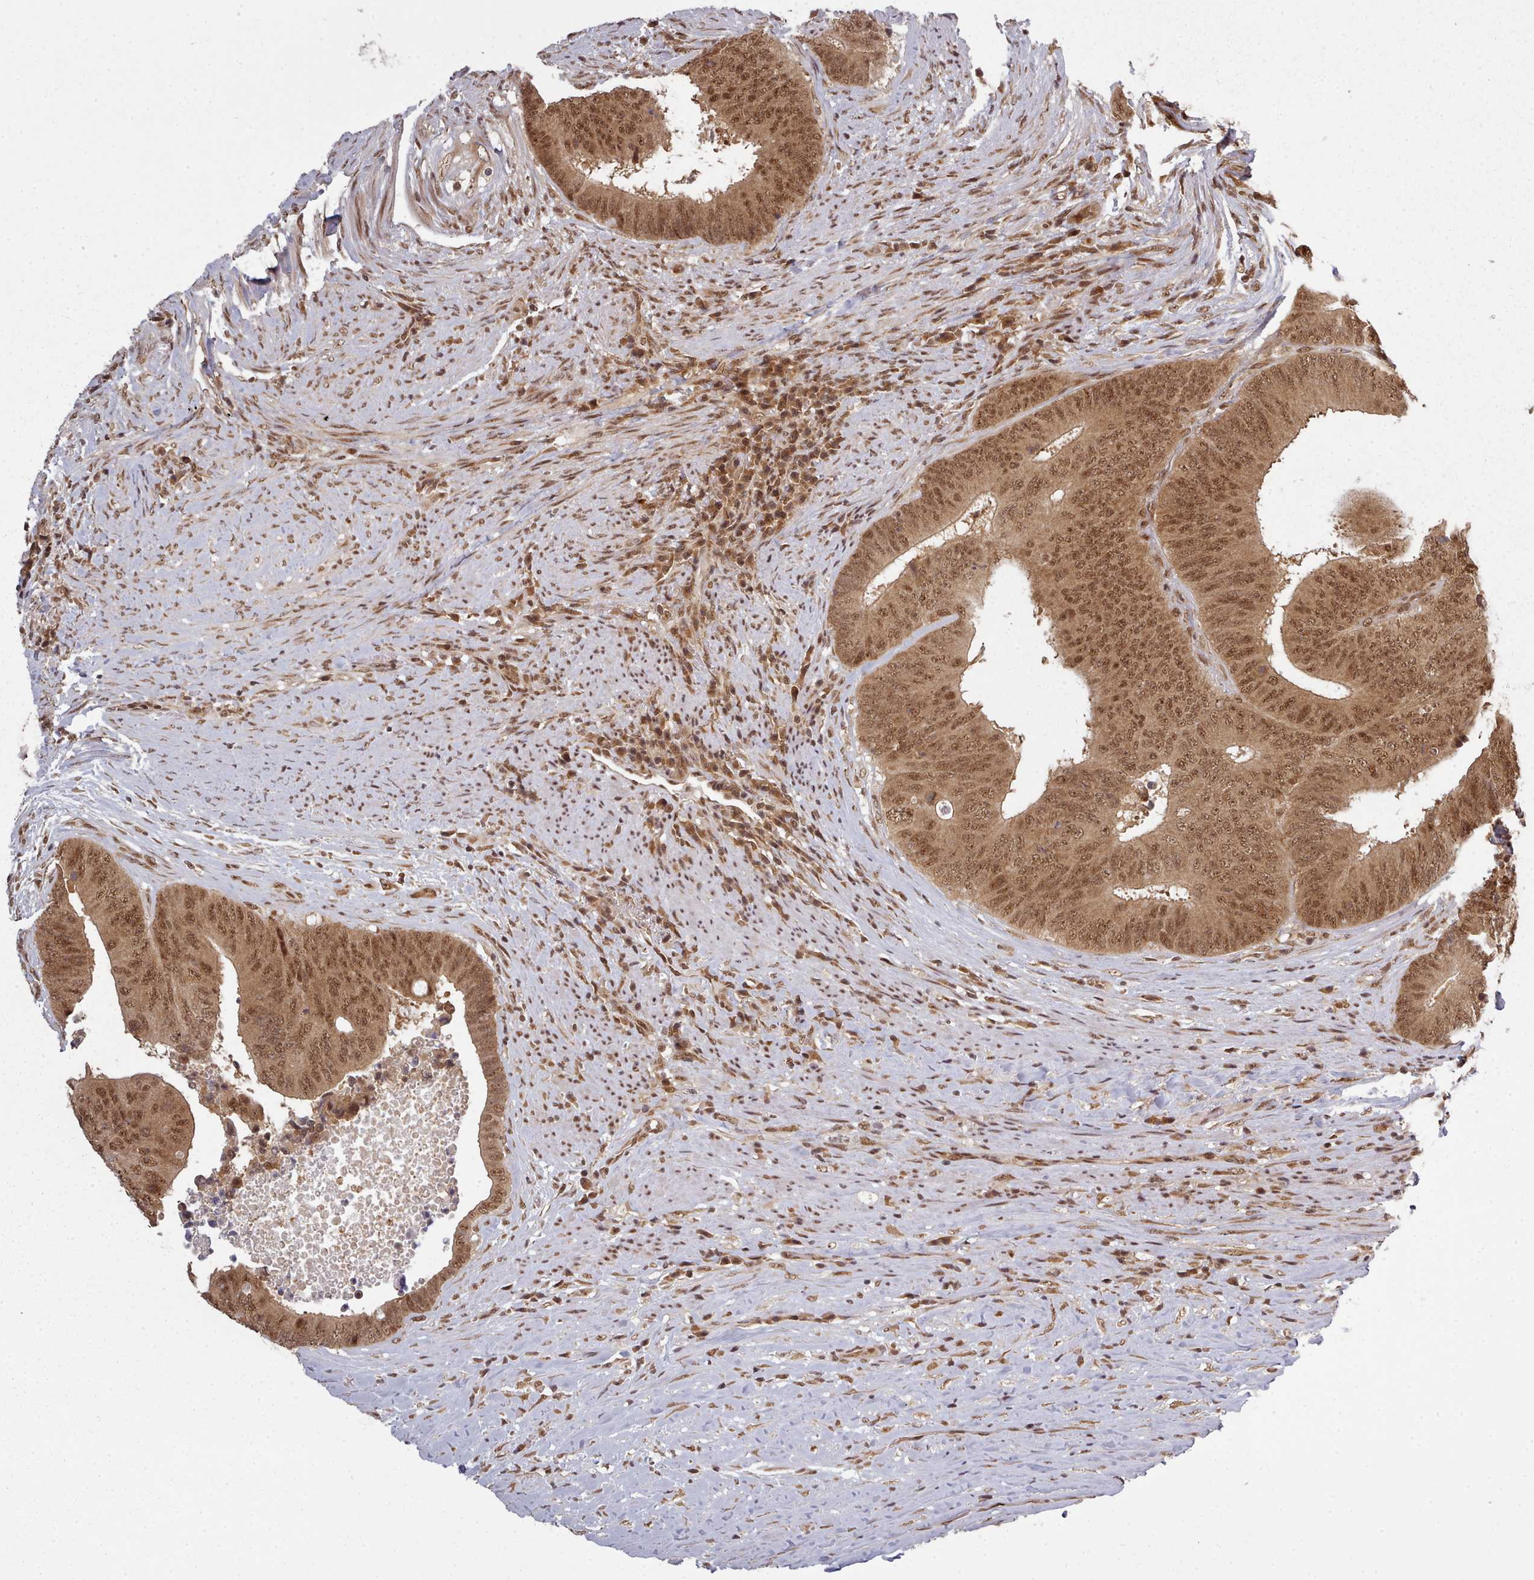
{"staining": {"intensity": "moderate", "quantity": ">75%", "location": "cytoplasmic/membranous,nuclear"}, "tissue": "colorectal cancer", "cell_type": "Tumor cells", "image_type": "cancer", "snomed": [{"axis": "morphology", "description": "Adenocarcinoma, NOS"}, {"axis": "topography", "description": "Rectum"}], "caption": "This photomicrograph displays immunohistochemistry staining of colorectal adenocarcinoma, with medium moderate cytoplasmic/membranous and nuclear positivity in about >75% of tumor cells.", "gene": "DHX8", "patient": {"sex": "male", "age": 72}}